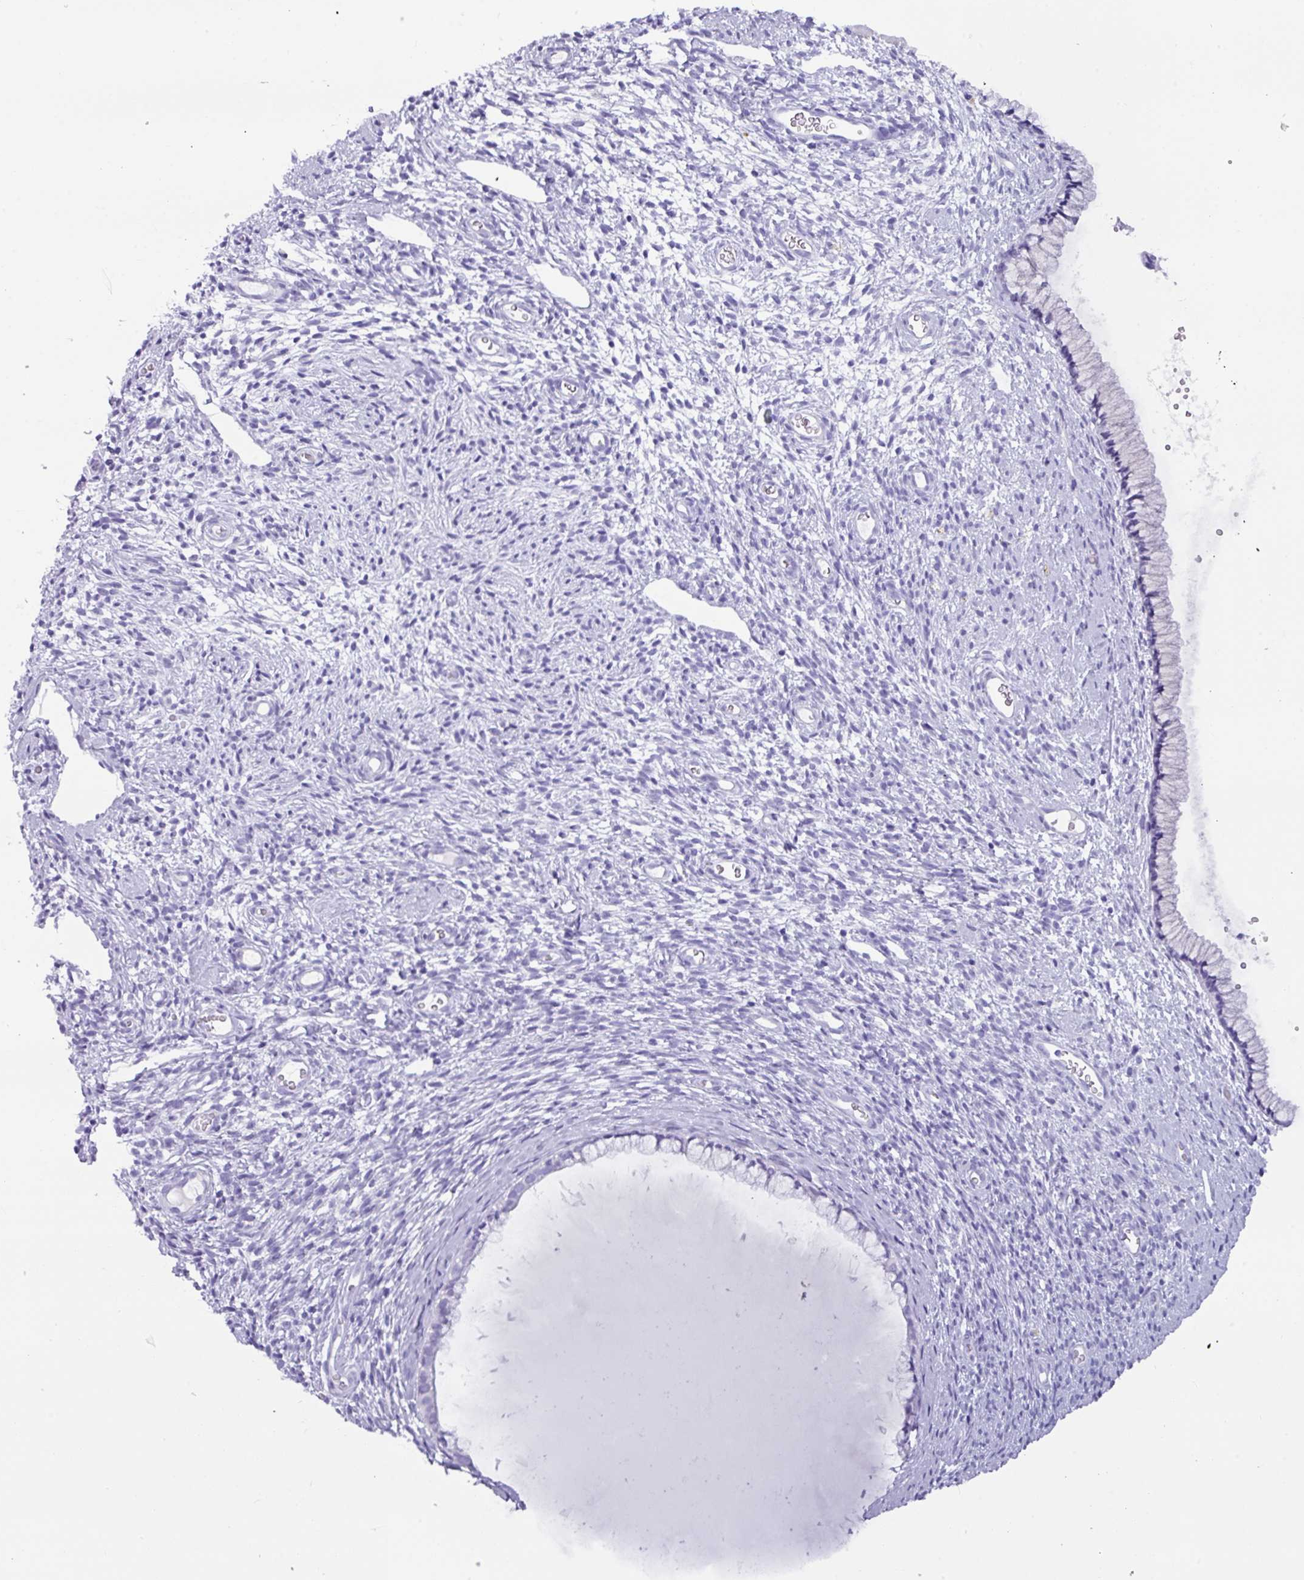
{"staining": {"intensity": "negative", "quantity": "none", "location": "none"}, "tissue": "cervix", "cell_type": "Glandular cells", "image_type": "normal", "snomed": [{"axis": "morphology", "description": "Normal tissue, NOS"}, {"axis": "topography", "description": "Cervix"}], "caption": "Immunohistochemical staining of unremarkable human cervix demonstrates no significant positivity in glandular cells.", "gene": "ZNF524", "patient": {"sex": "female", "age": 76}}